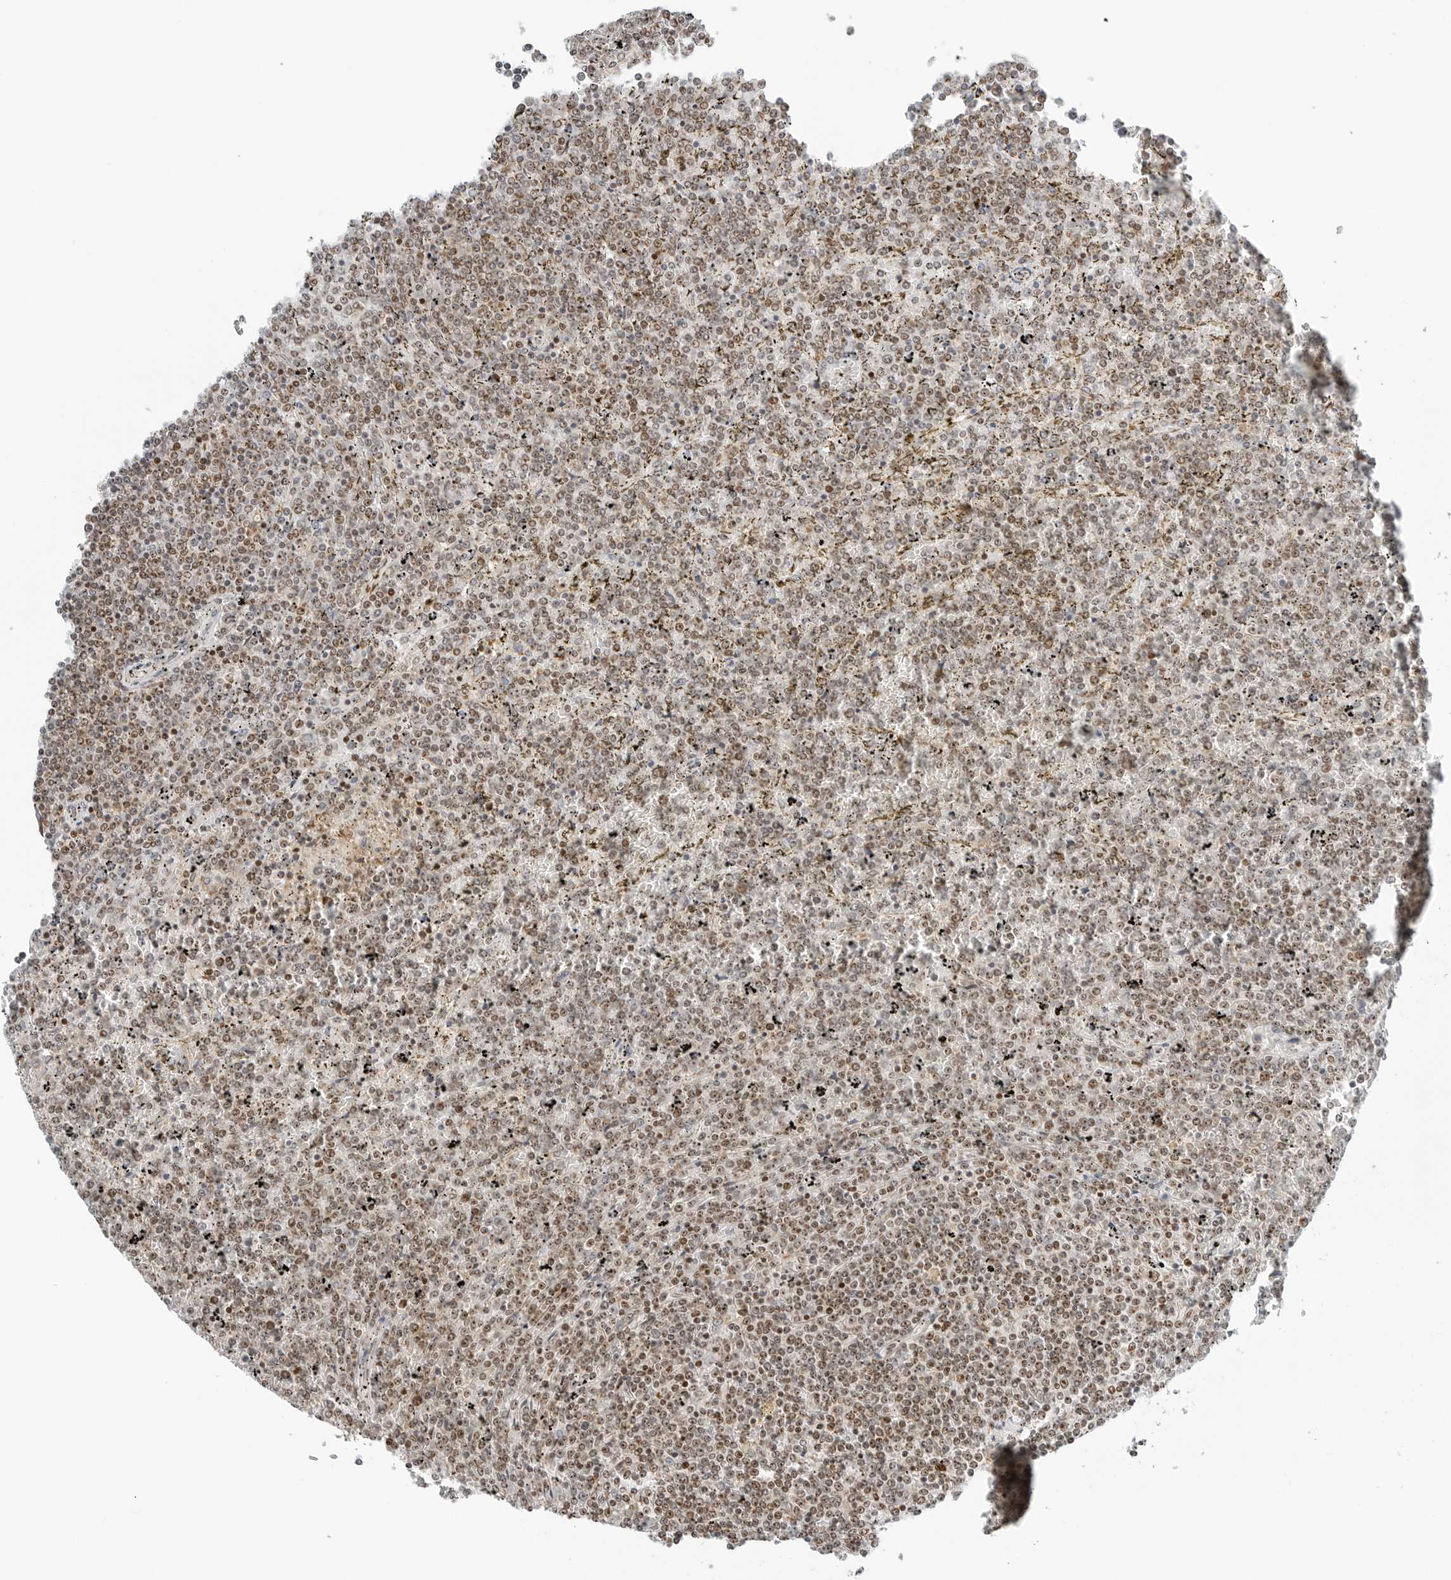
{"staining": {"intensity": "moderate", "quantity": ">75%", "location": "nuclear"}, "tissue": "lymphoma", "cell_type": "Tumor cells", "image_type": "cancer", "snomed": [{"axis": "morphology", "description": "Malignant lymphoma, non-Hodgkin's type, Low grade"}, {"axis": "topography", "description": "Spleen"}], "caption": "There is medium levels of moderate nuclear expression in tumor cells of malignant lymphoma, non-Hodgkin's type (low-grade), as demonstrated by immunohistochemical staining (brown color).", "gene": "RIMKLA", "patient": {"sex": "female", "age": 19}}